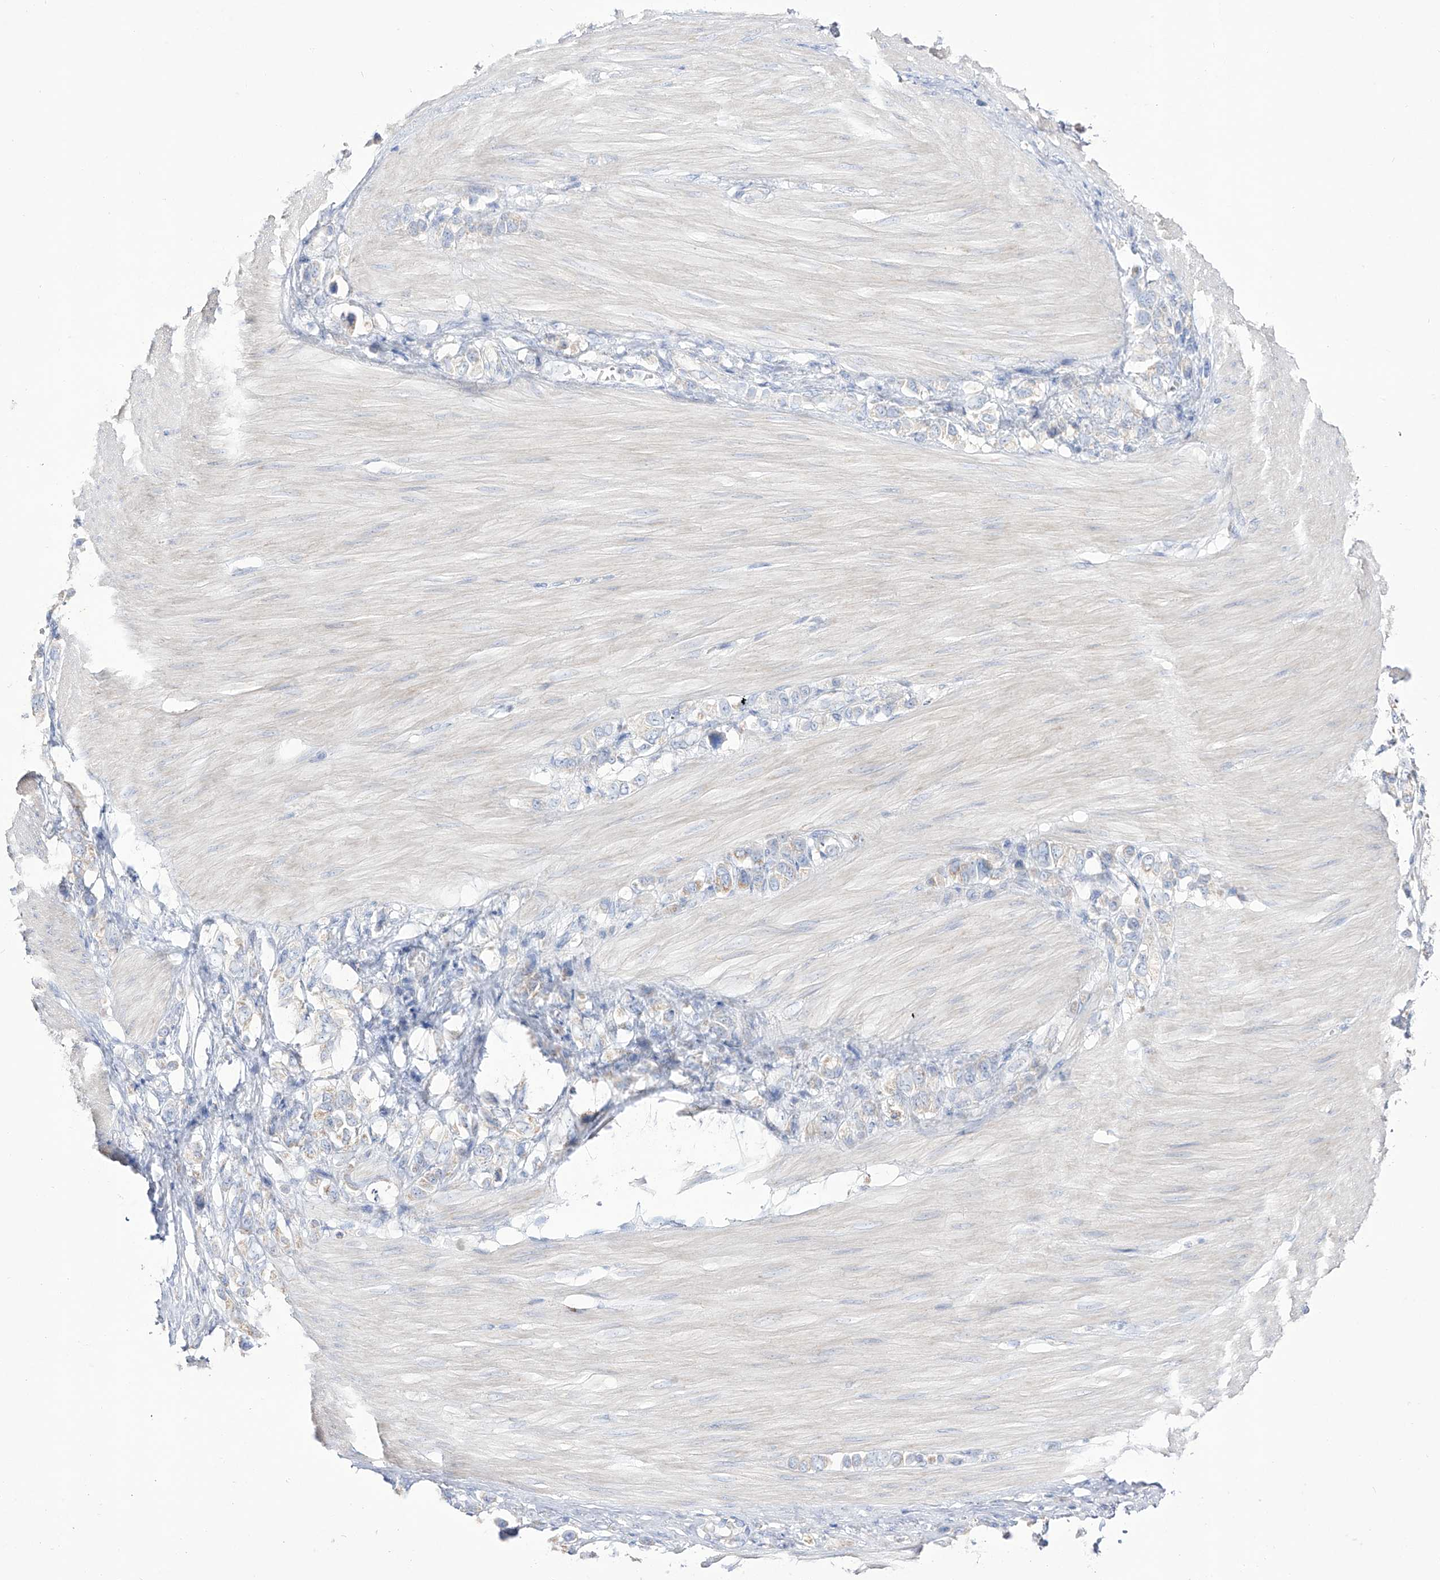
{"staining": {"intensity": "negative", "quantity": "none", "location": "none"}, "tissue": "stomach cancer", "cell_type": "Tumor cells", "image_type": "cancer", "snomed": [{"axis": "morphology", "description": "Adenocarcinoma, NOS"}, {"axis": "topography", "description": "Stomach"}], "caption": "Immunohistochemical staining of human adenocarcinoma (stomach) demonstrates no significant expression in tumor cells.", "gene": "RCHY1", "patient": {"sex": "female", "age": 65}}